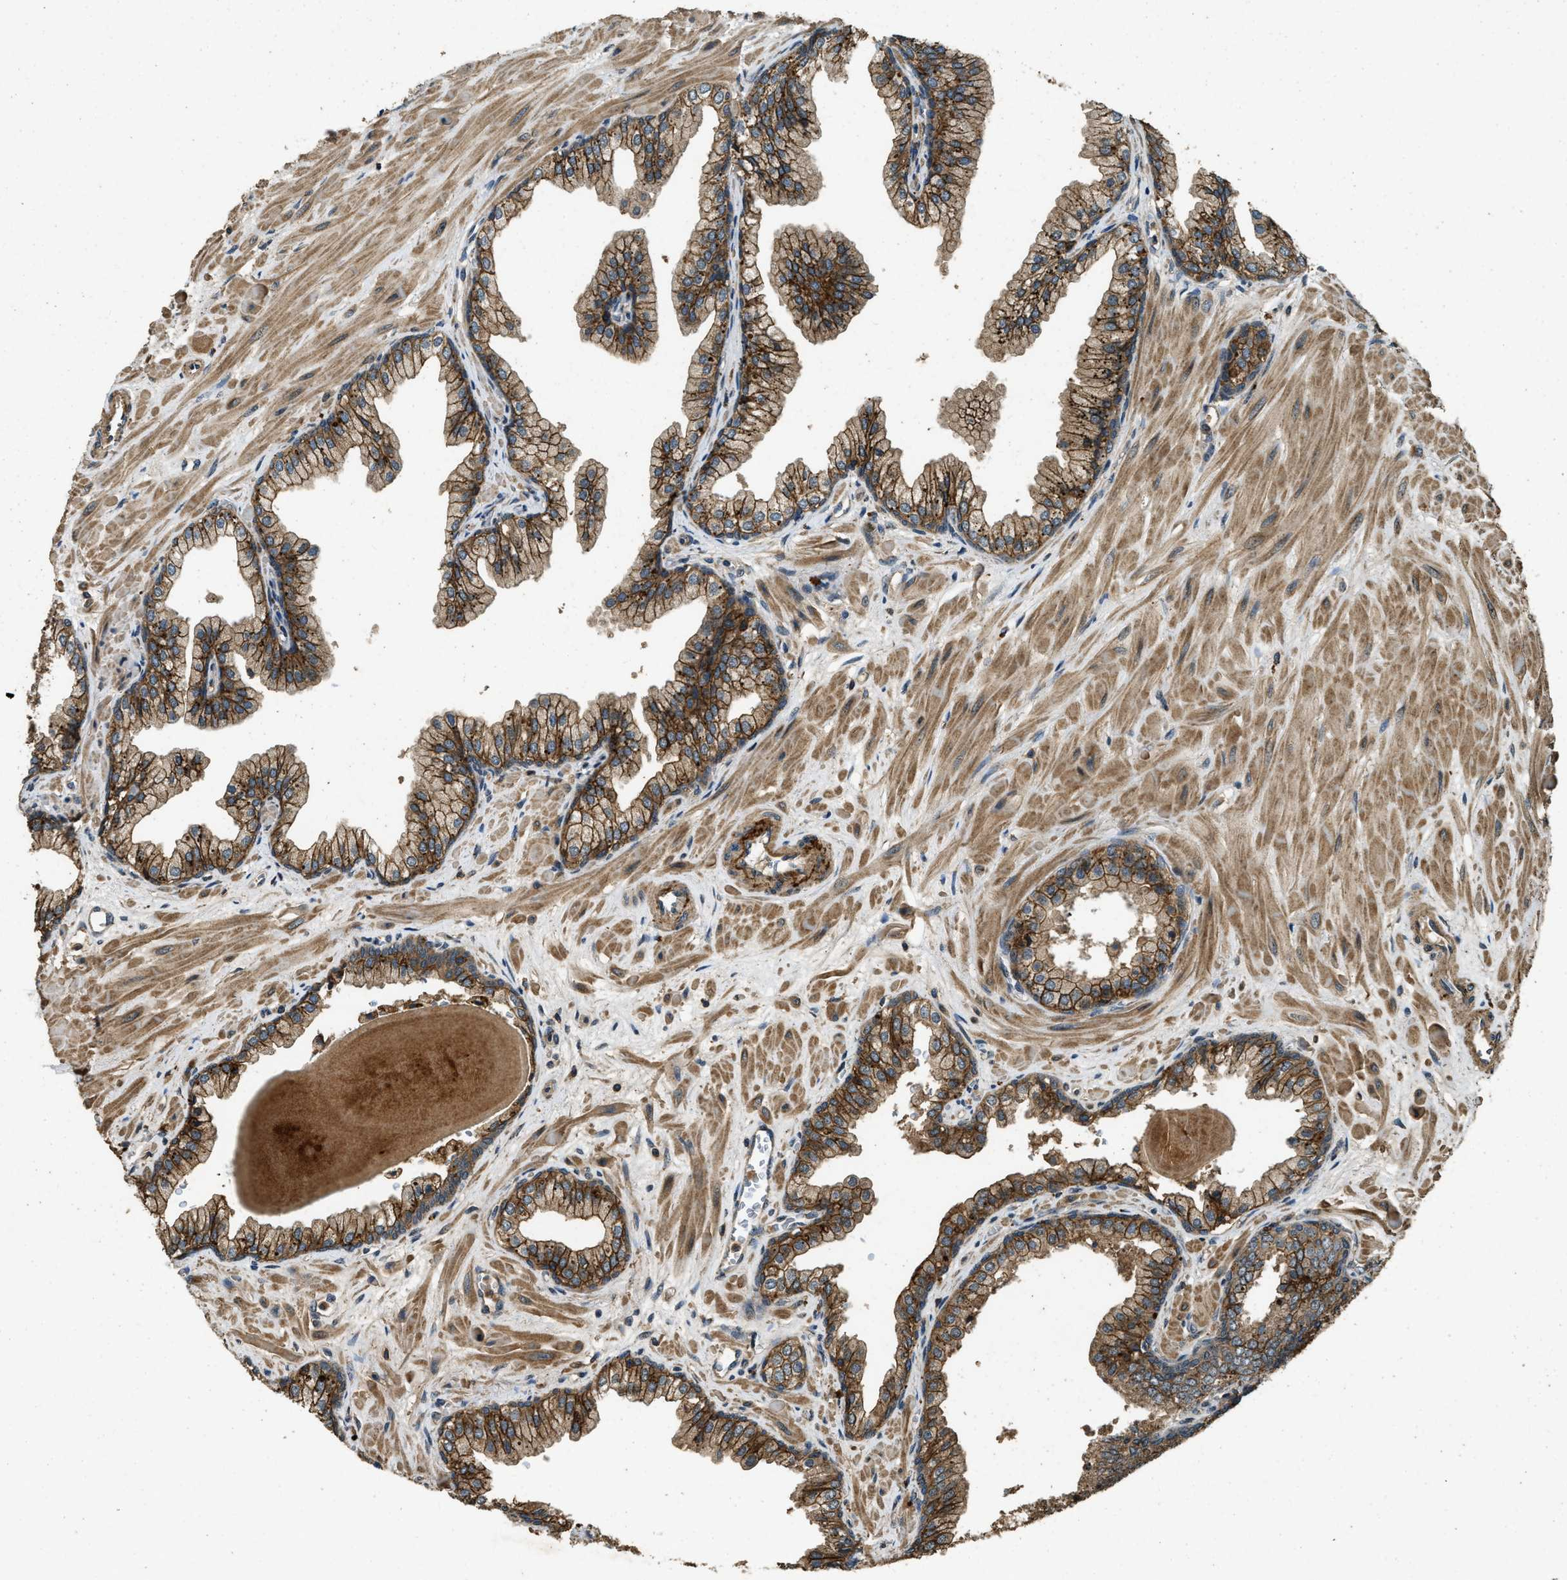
{"staining": {"intensity": "moderate", "quantity": ">75%", "location": "cytoplasmic/membranous"}, "tissue": "prostate cancer", "cell_type": "Tumor cells", "image_type": "cancer", "snomed": [{"axis": "morphology", "description": "Adenocarcinoma, Low grade"}, {"axis": "topography", "description": "Prostate"}], "caption": "High-power microscopy captured an immunohistochemistry histopathology image of prostate low-grade adenocarcinoma, revealing moderate cytoplasmic/membranous expression in about >75% of tumor cells.", "gene": "ATP8B1", "patient": {"sex": "male", "age": 53}}